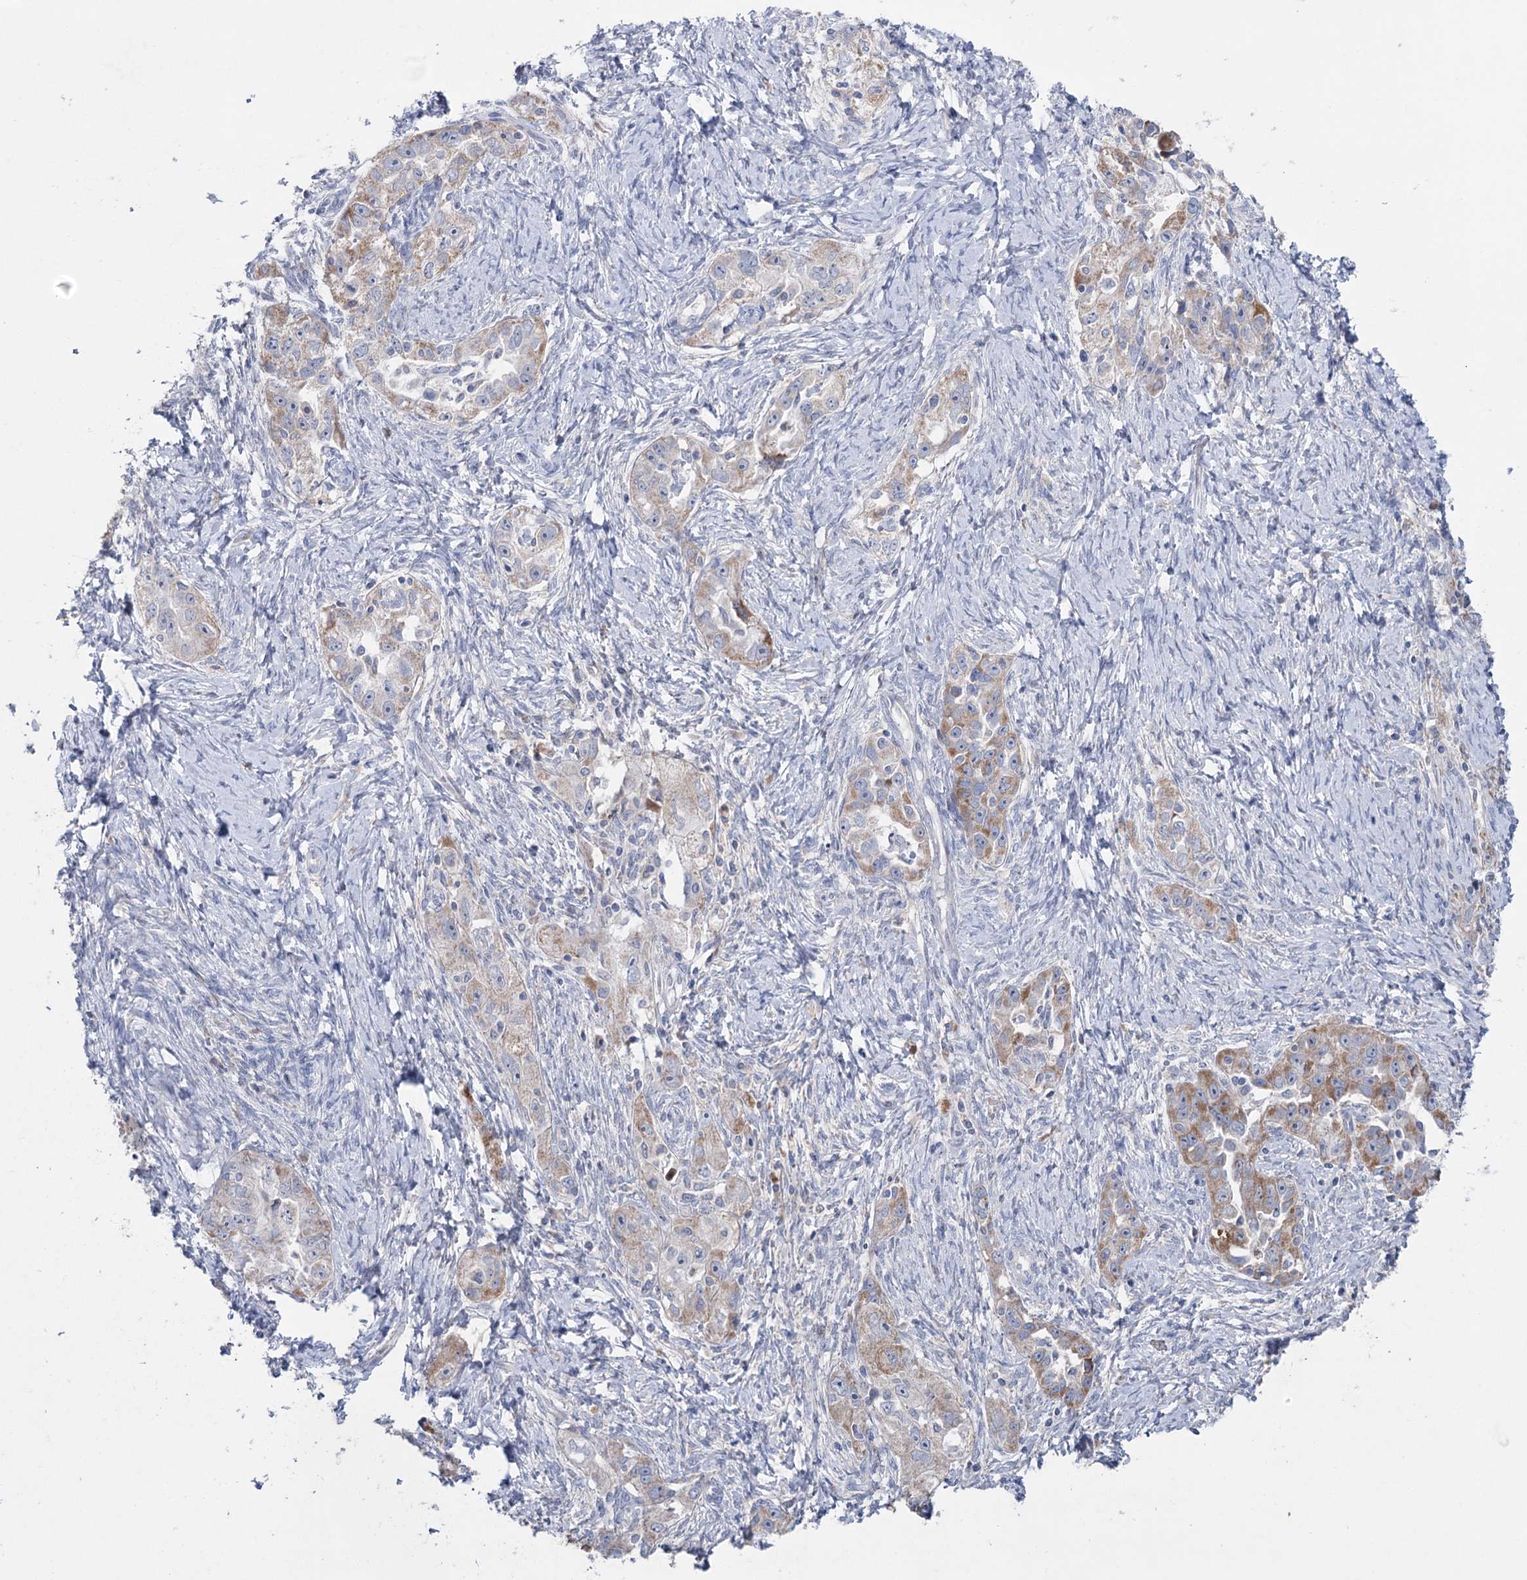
{"staining": {"intensity": "moderate", "quantity": "25%-75%", "location": "cytoplasmic/membranous"}, "tissue": "ovarian cancer", "cell_type": "Tumor cells", "image_type": "cancer", "snomed": [{"axis": "morphology", "description": "Carcinoma, NOS"}, {"axis": "morphology", "description": "Cystadenocarcinoma, serous, NOS"}, {"axis": "topography", "description": "Ovary"}], "caption": "Protein expression analysis of ovarian carcinoma demonstrates moderate cytoplasmic/membranous expression in approximately 25%-75% of tumor cells.", "gene": "MTCH2", "patient": {"sex": "female", "age": 69}}